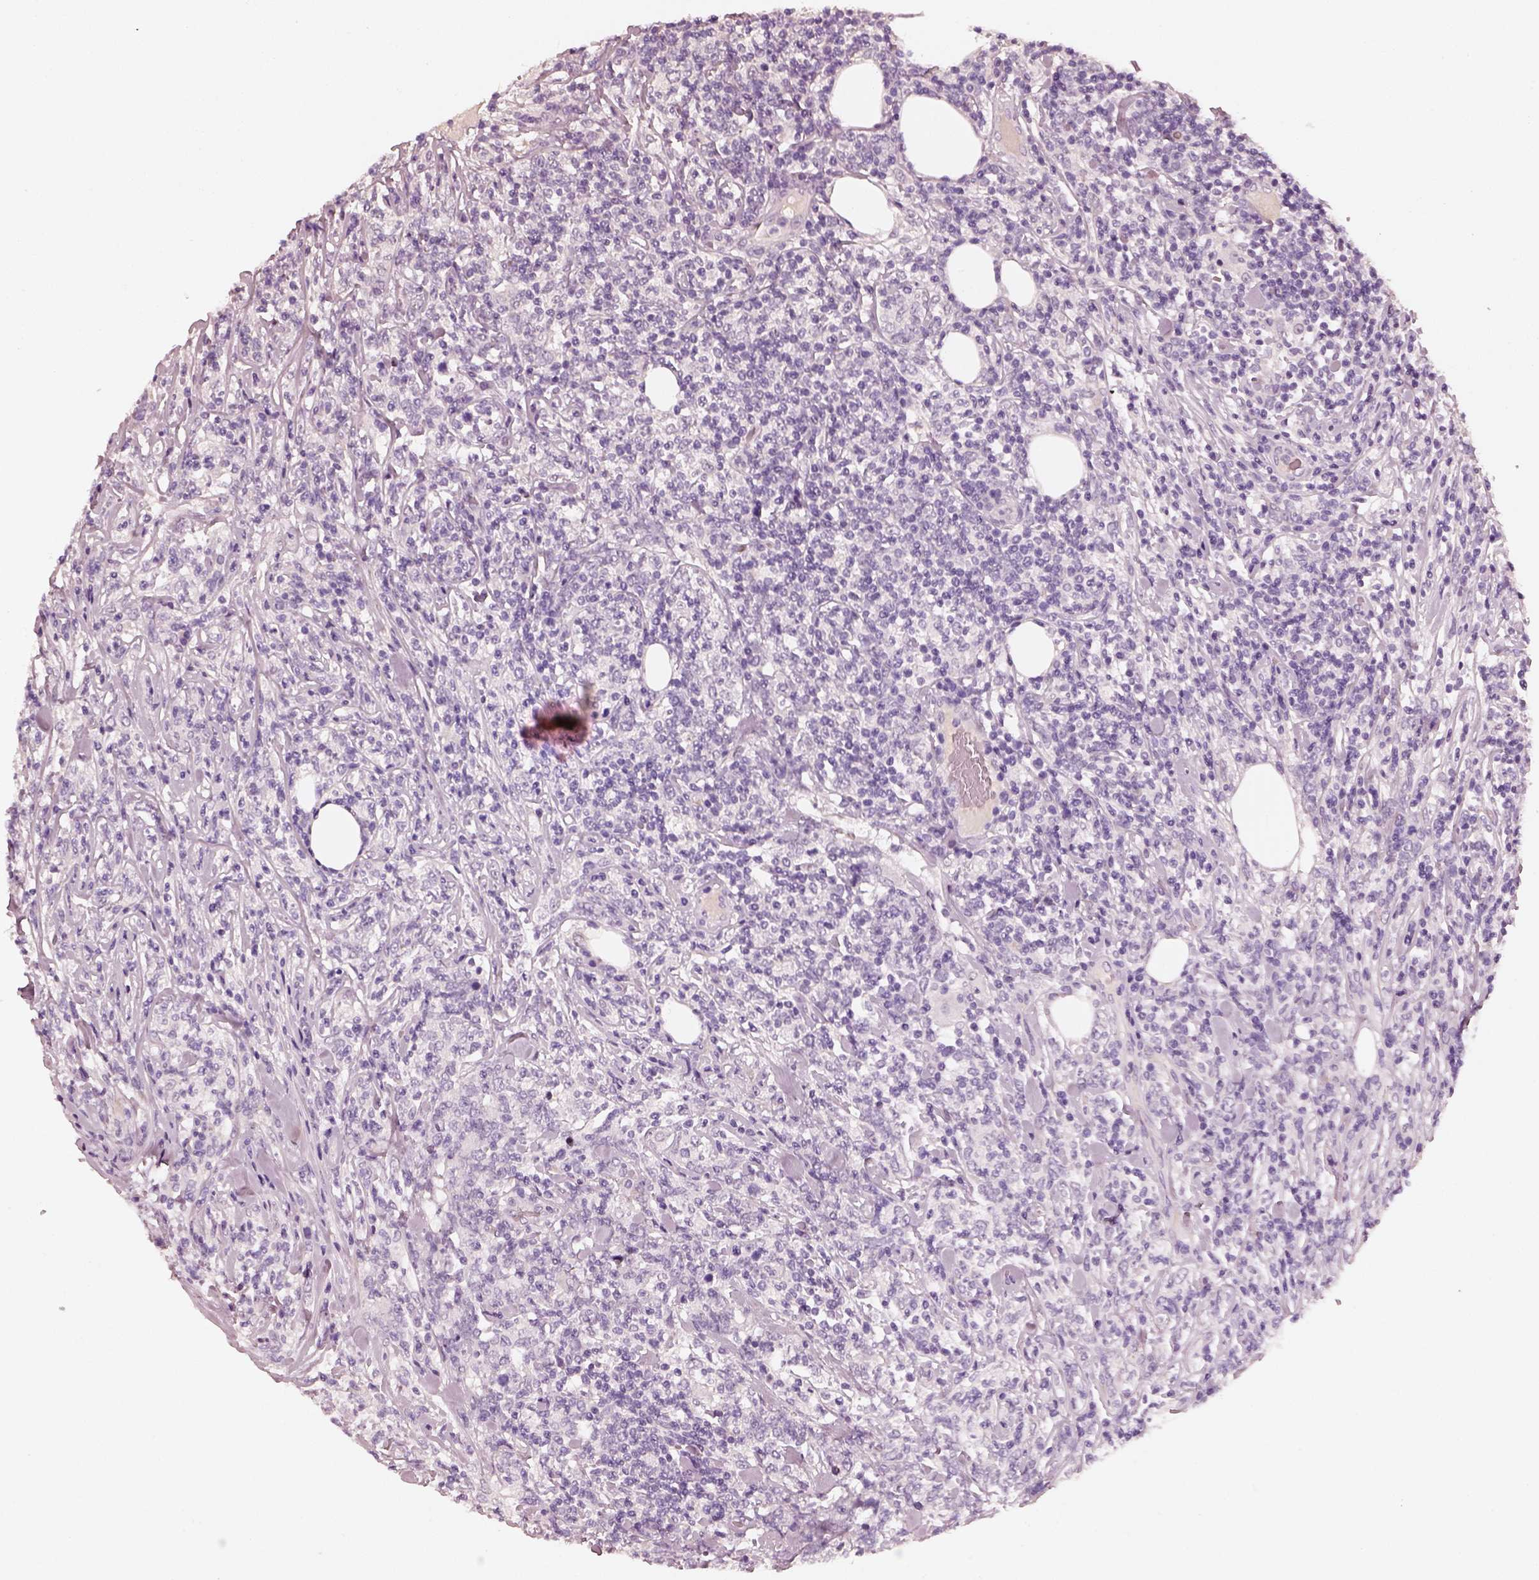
{"staining": {"intensity": "negative", "quantity": "none", "location": "none"}, "tissue": "lymphoma", "cell_type": "Tumor cells", "image_type": "cancer", "snomed": [{"axis": "morphology", "description": "Malignant lymphoma, non-Hodgkin's type, High grade"}, {"axis": "topography", "description": "Lymph node"}], "caption": "A high-resolution histopathology image shows immunohistochemistry (IHC) staining of high-grade malignant lymphoma, non-Hodgkin's type, which shows no significant staining in tumor cells. Brightfield microscopy of immunohistochemistry stained with DAB (3,3'-diaminobenzidine) (brown) and hematoxylin (blue), captured at high magnification.", "gene": "RS1", "patient": {"sex": "female", "age": 84}}